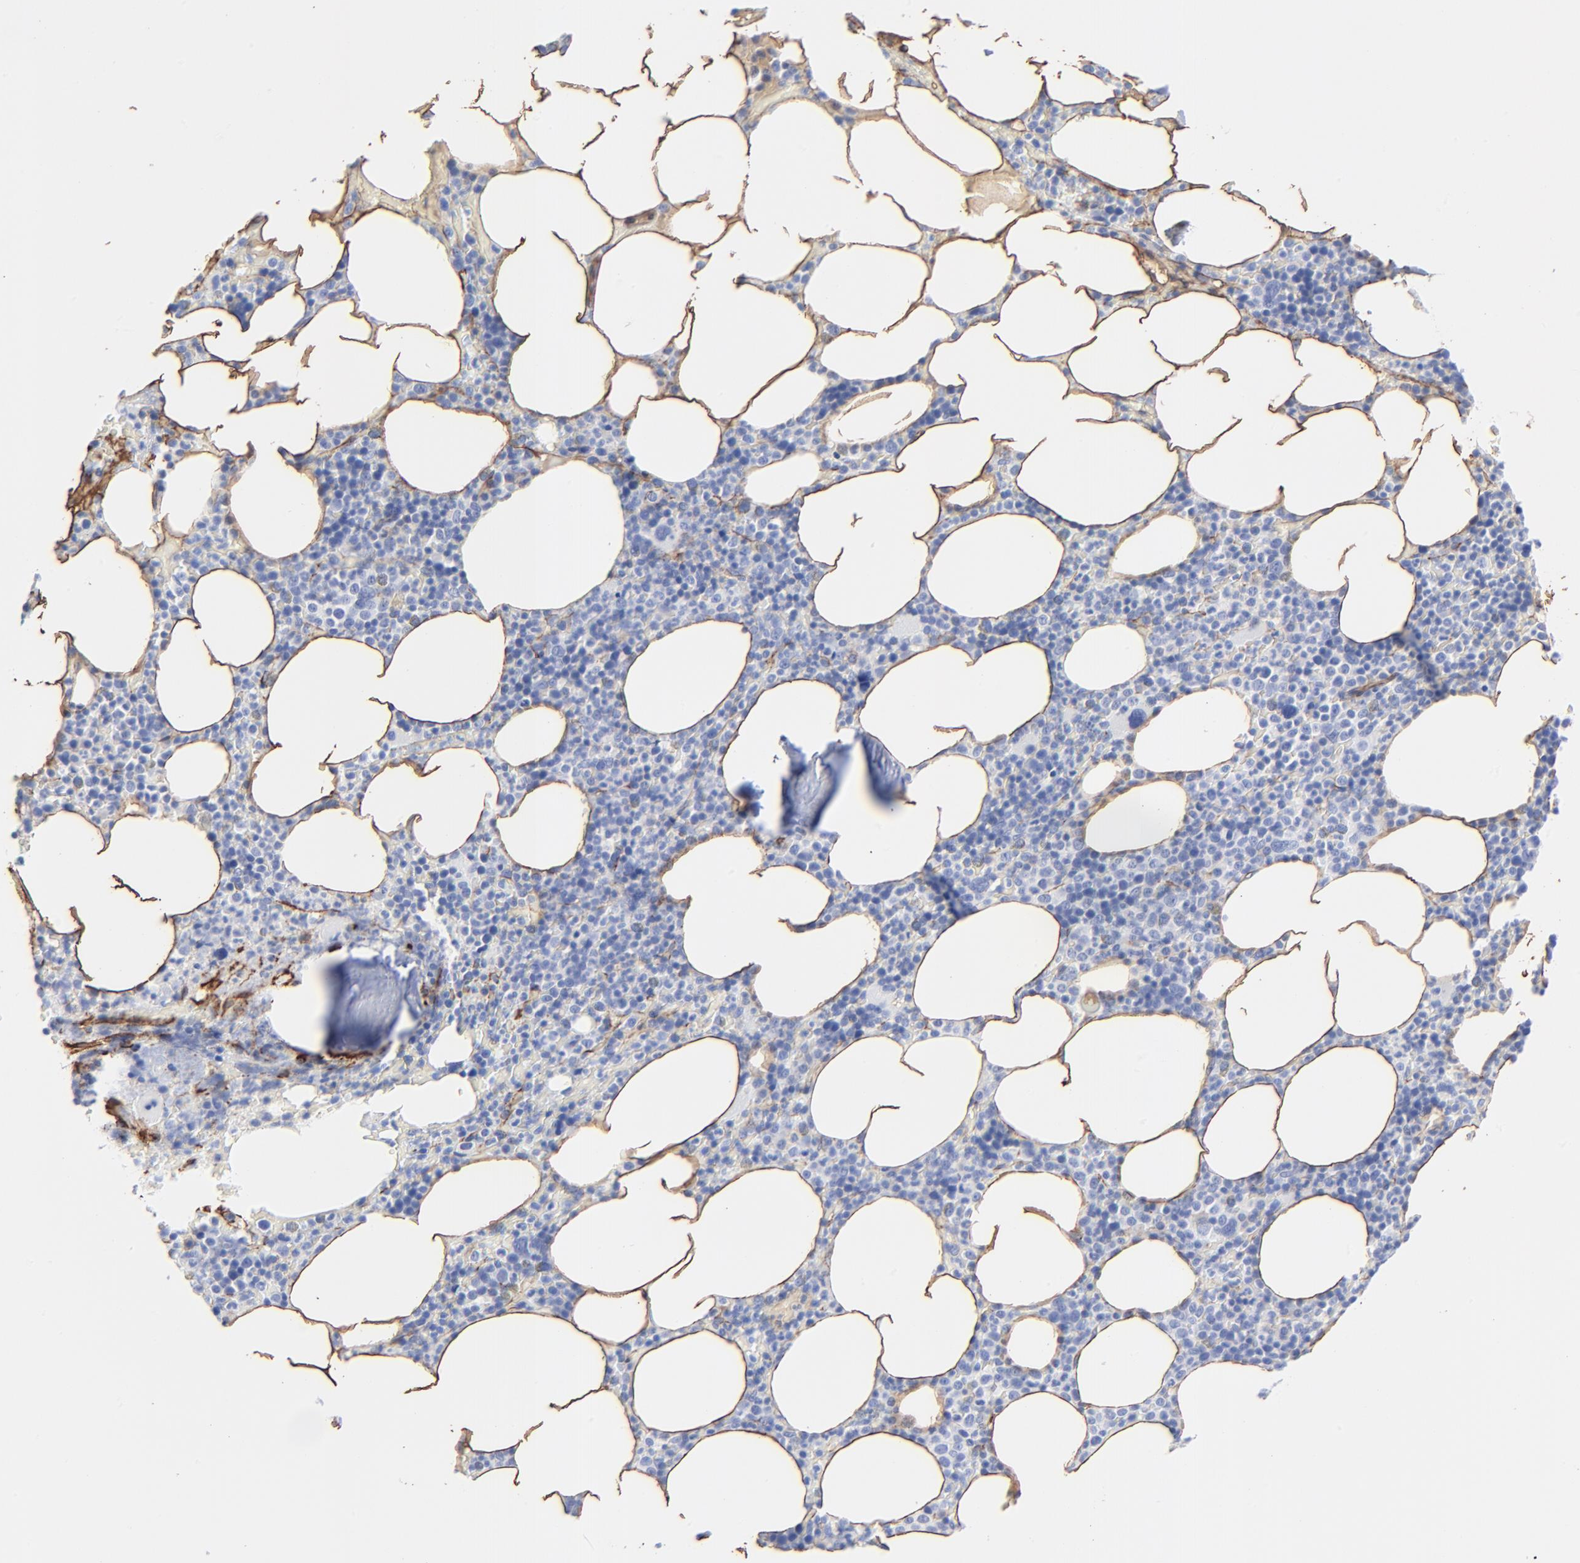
{"staining": {"intensity": "negative", "quantity": "none", "location": "none"}, "tissue": "bone marrow", "cell_type": "Hematopoietic cells", "image_type": "normal", "snomed": [{"axis": "morphology", "description": "Normal tissue, NOS"}, {"axis": "topography", "description": "Bone marrow"}], "caption": "Immunohistochemistry of unremarkable human bone marrow exhibits no staining in hematopoietic cells.", "gene": "CAV1", "patient": {"sex": "female", "age": 66}}